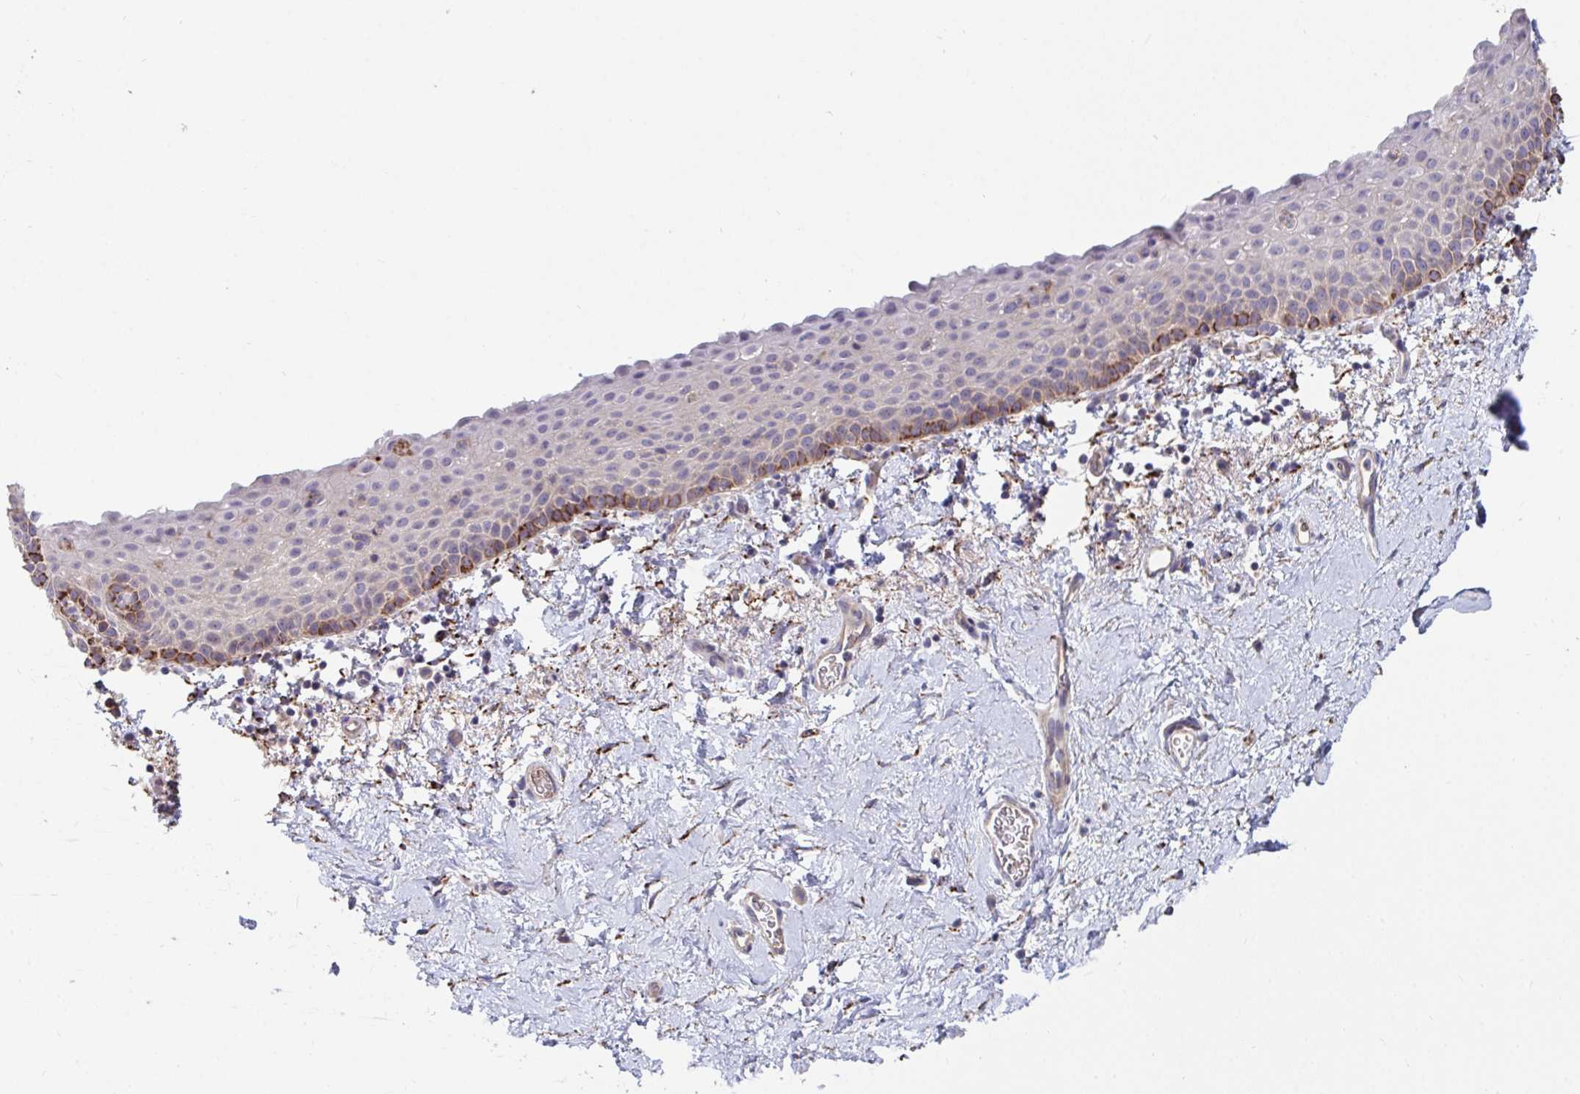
{"staining": {"intensity": "strong", "quantity": "<25%", "location": "cytoplasmic/membranous"}, "tissue": "vagina", "cell_type": "Squamous epithelial cells", "image_type": "normal", "snomed": [{"axis": "morphology", "description": "Normal tissue, NOS"}, {"axis": "topography", "description": "Vagina"}], "caption": "Immunohistochemical staining of unremarkable human vagina reveals strong cytoplasmic/membranous protein expression in approximately <25% of squamous epithelial cells. Using DAB (3,3'-diaminobenzidine) (brown) and hematoxylin (blue) stains, captured at high magnification using brightfield microscopy.", "gene": "FAM156A", "patient": {"sex": "female", "age": 61}}